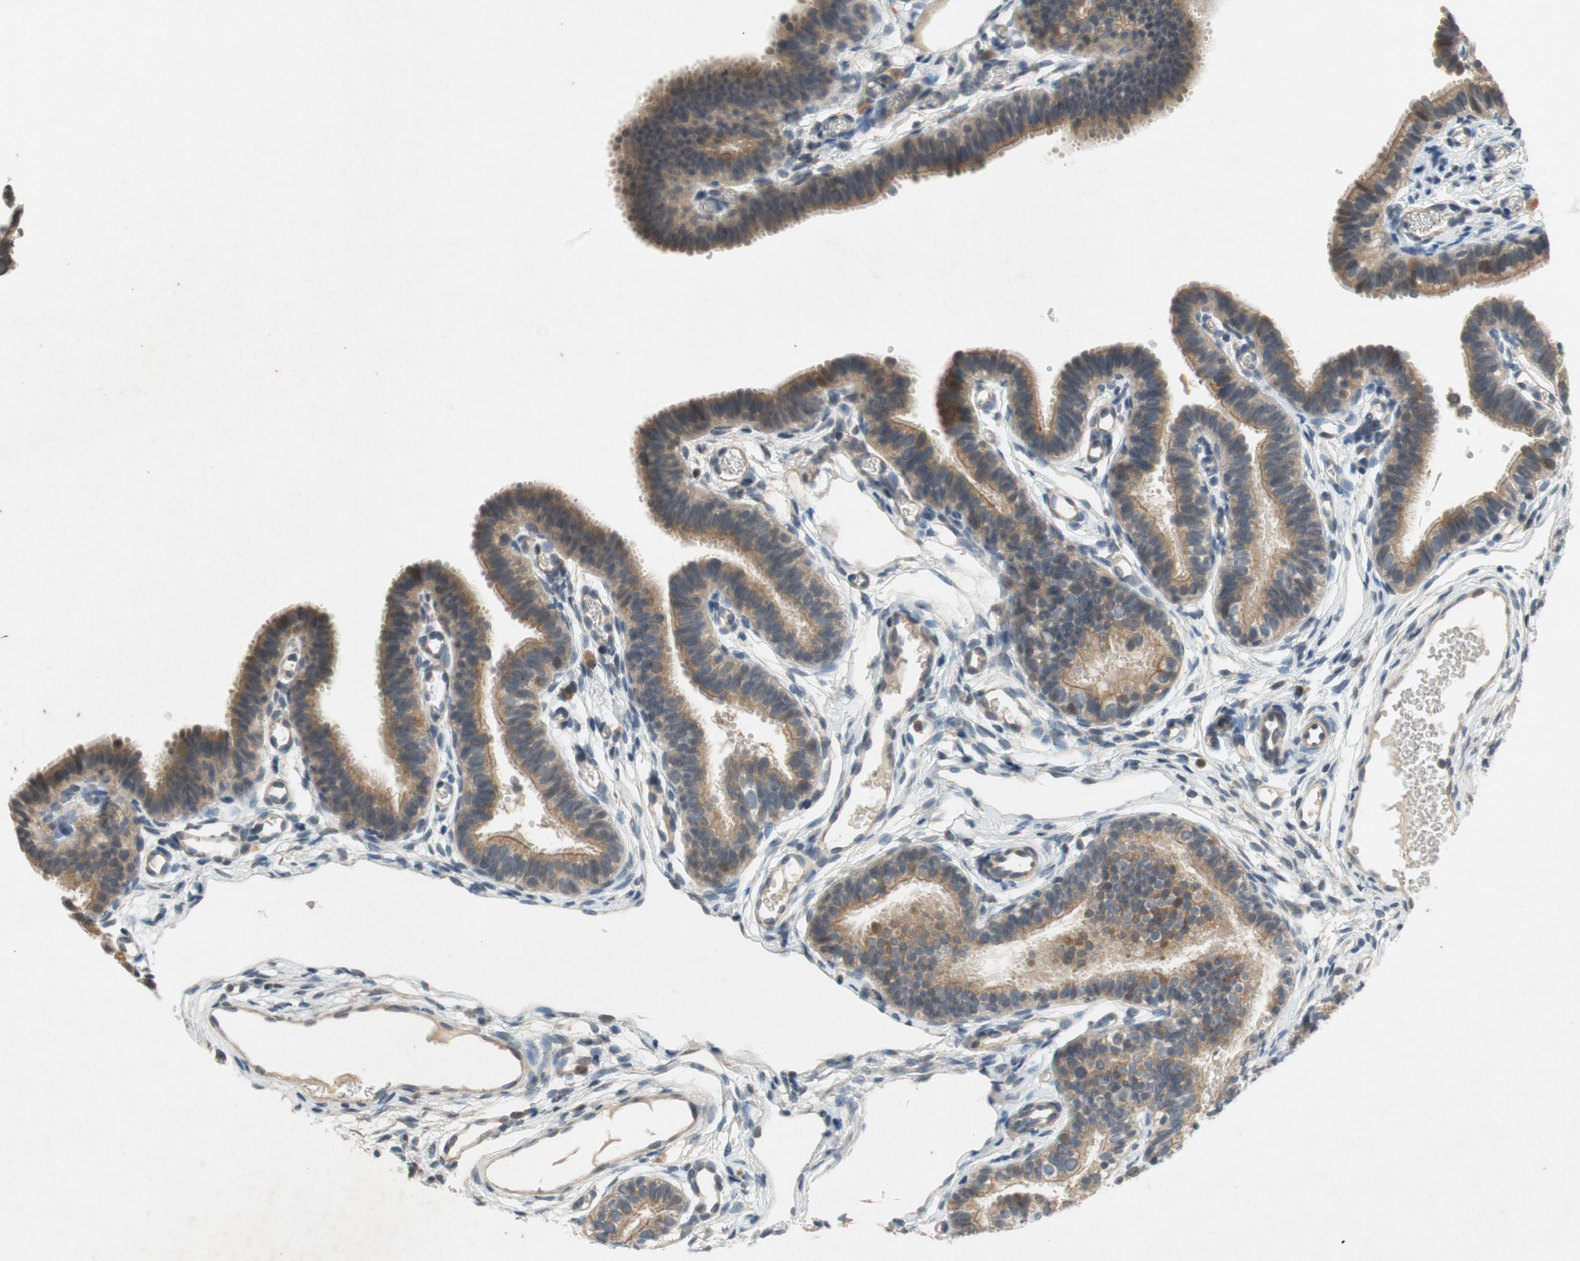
{"staining": {"intensity": "moderate", "quantity": ">75%", "location": "cytoplasmic/membranous"}, "tissue": "fallopian tube", "cell_type": "Glandular cells", "image_type": "normal", "snomed": [{"axis": "morphology", "description": "Normal tissue, NOS"}, {"axis": "topography", "description": "Fallopian tube"}, {"axis": "topography", "description": "Placenta"}], "caption": "A brown stain highlights moderate cytoplasmic/membranous positivity of a protein in glandular cells of unremarkable fallopian tube. The protein is shown in brown color, while the nuclei are stained blue.", "gene": "ATP2C1", "patient": {"sex": "female", "age": 34}}